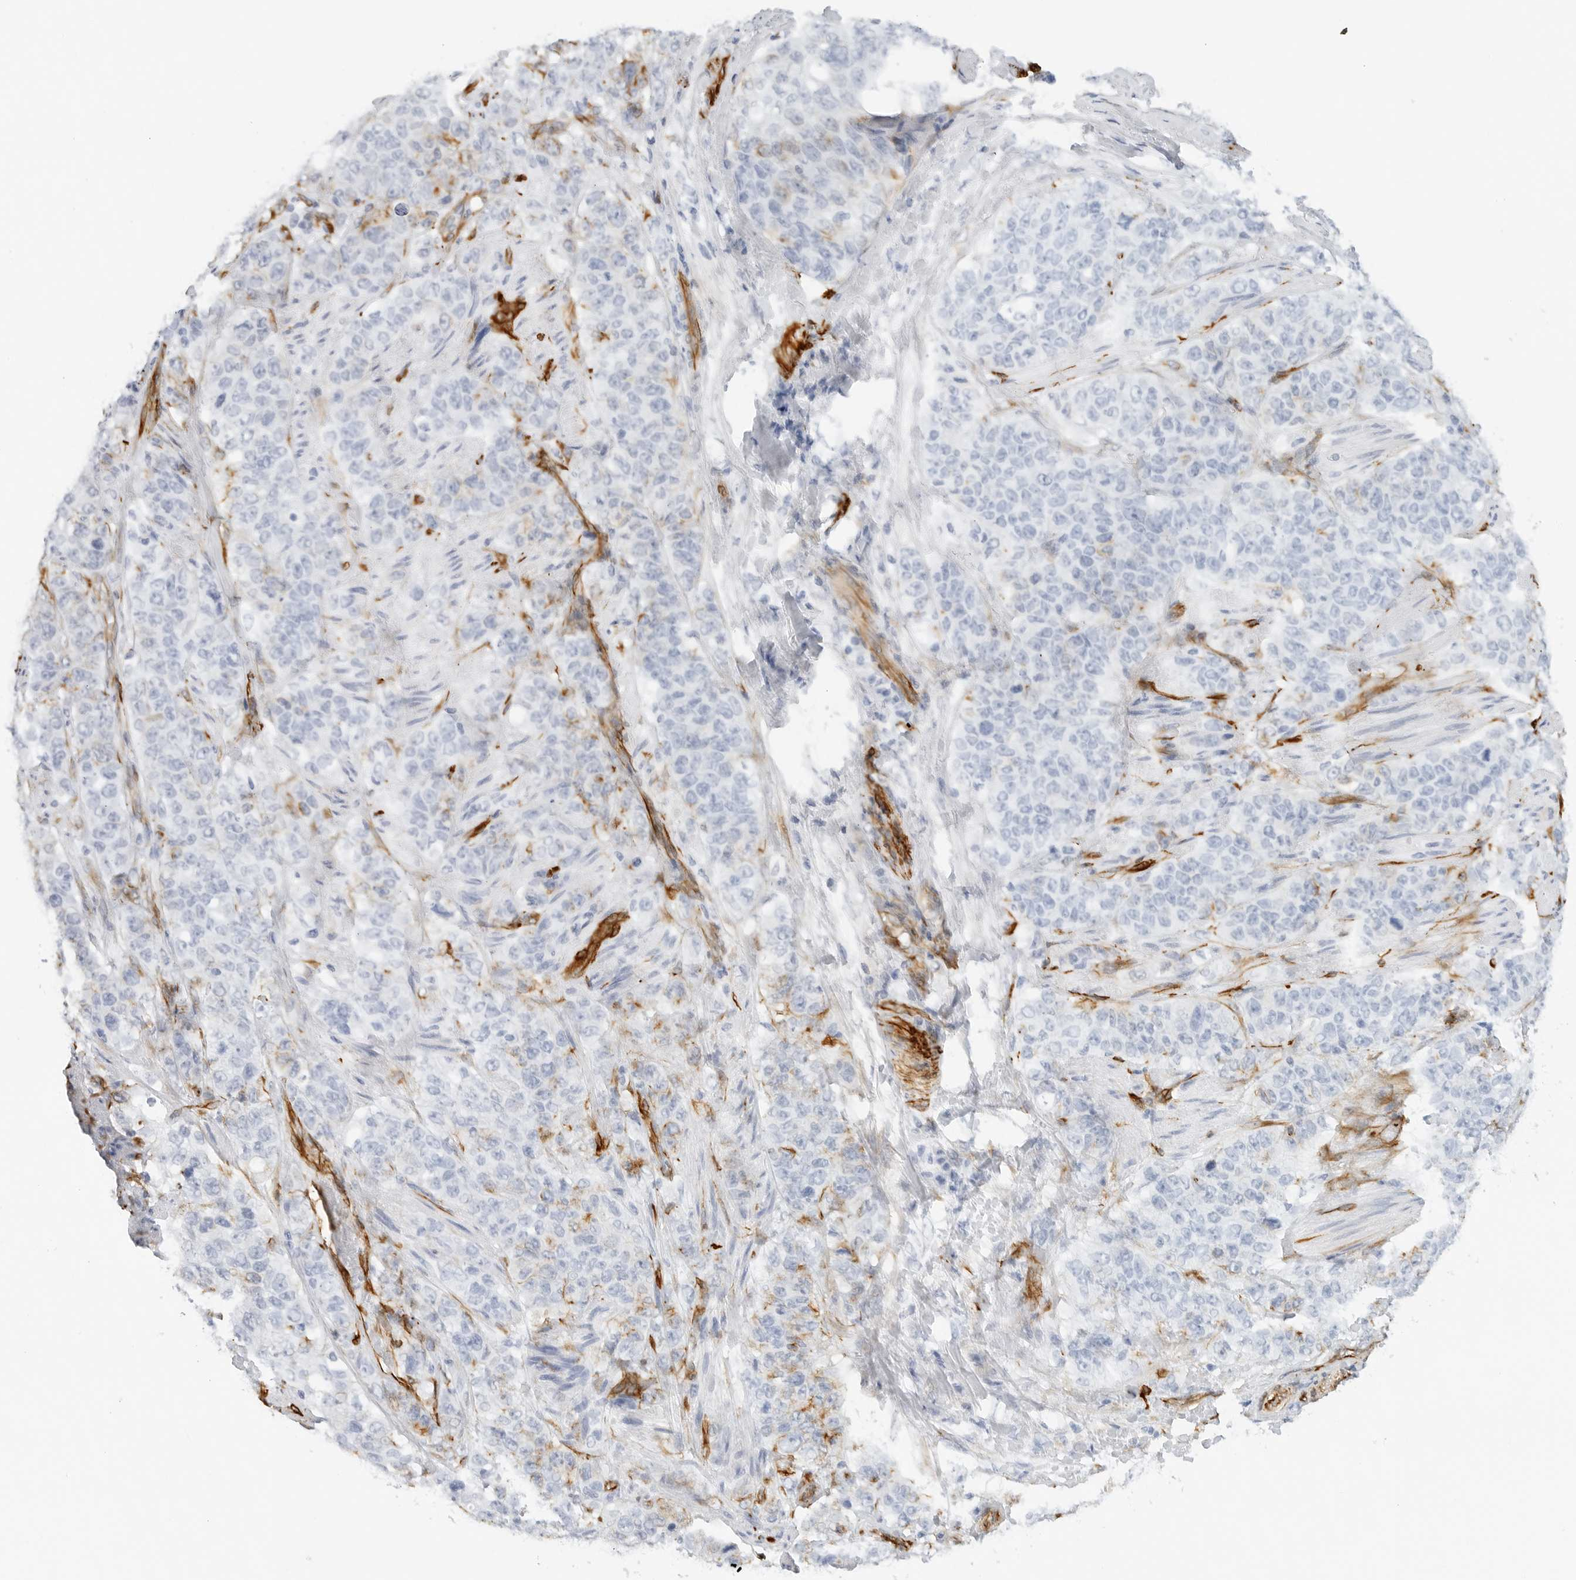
{"staining": {"intensity": "negative", "quantity": "none", "location": "none"}, "tissue": "stomach cancer", "cell_type": "Tumor cells", "image_type": "cancer", "snomed": [{"axis": "morphology", "description": "Adenocarcinoma, NOS"}, {"axis": "topography", "description": "Stomach"}], "caption": "High power microscopy histopathology image of an immunohistochemistry photomicrograph of stomach adenocarcinoma, revealing no significant positivity in tumor cells.", "gene": "NES", "patient": {"sex": "male", "age": 48}}